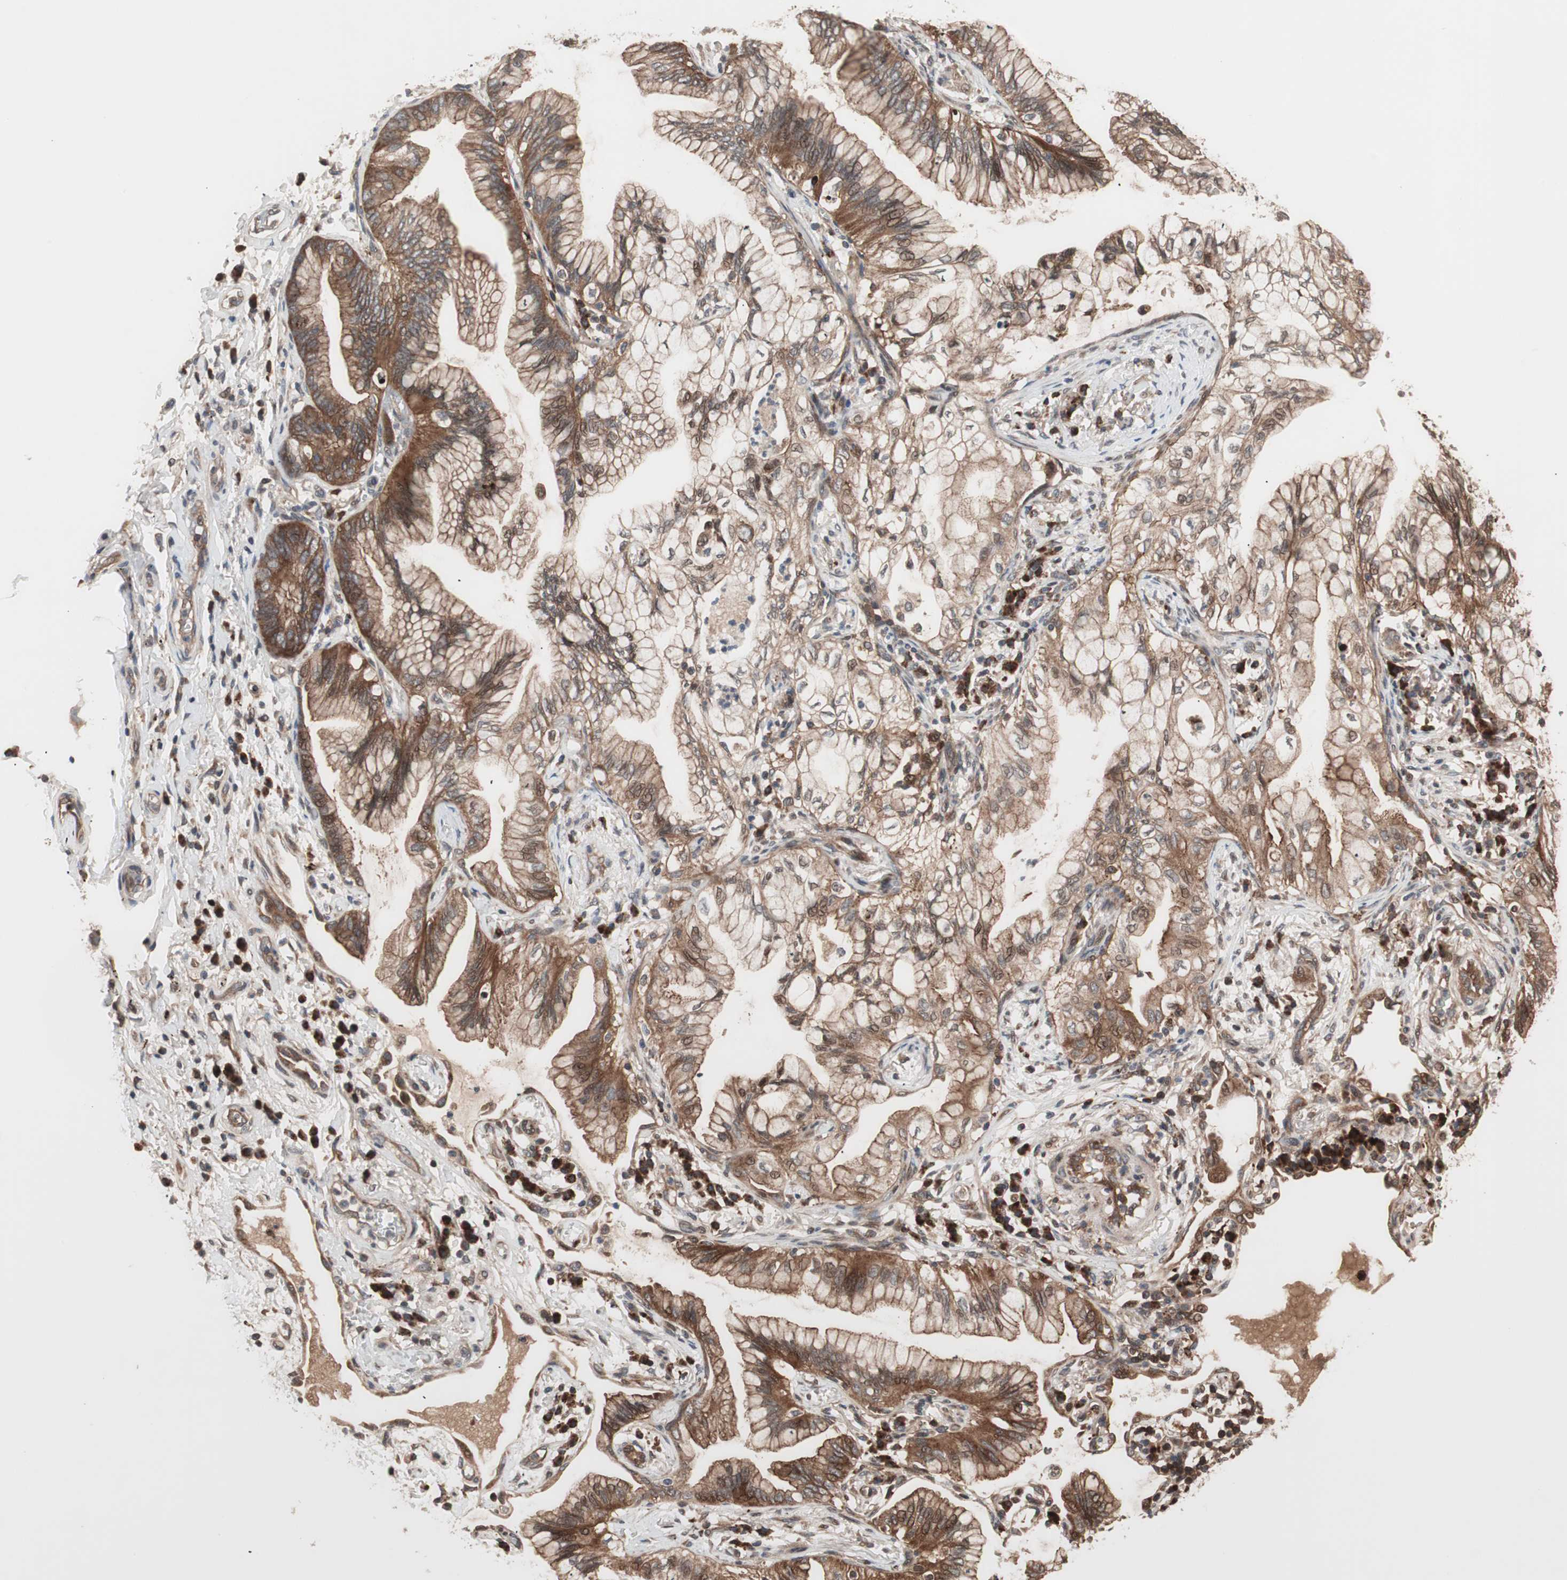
{"staining": {"intensity": "strong", "quantity": ">75%", "location": "cytoplasmic/membranous,nuclear"}, "tissue": "lung cancer", "cell_type": "Tumor cells", "image_type": "cancer", "snomed": [{"axis": "morphology", "description": "Adenocarcinoma, NOS"}, {"axis": "topography", "description": "Lung"}], "caption": "Tumor cells show high levels of strong cytoplasmic/membranous and nuclear staining in about >75% of cells in human adenocarcinoma (lung). (DAB (3,3'-diaminobenzidine) IHC with brightfield microscopy, high magnification).", "gene": "NF2", "patient": {"sex": "female", "age": 70}}